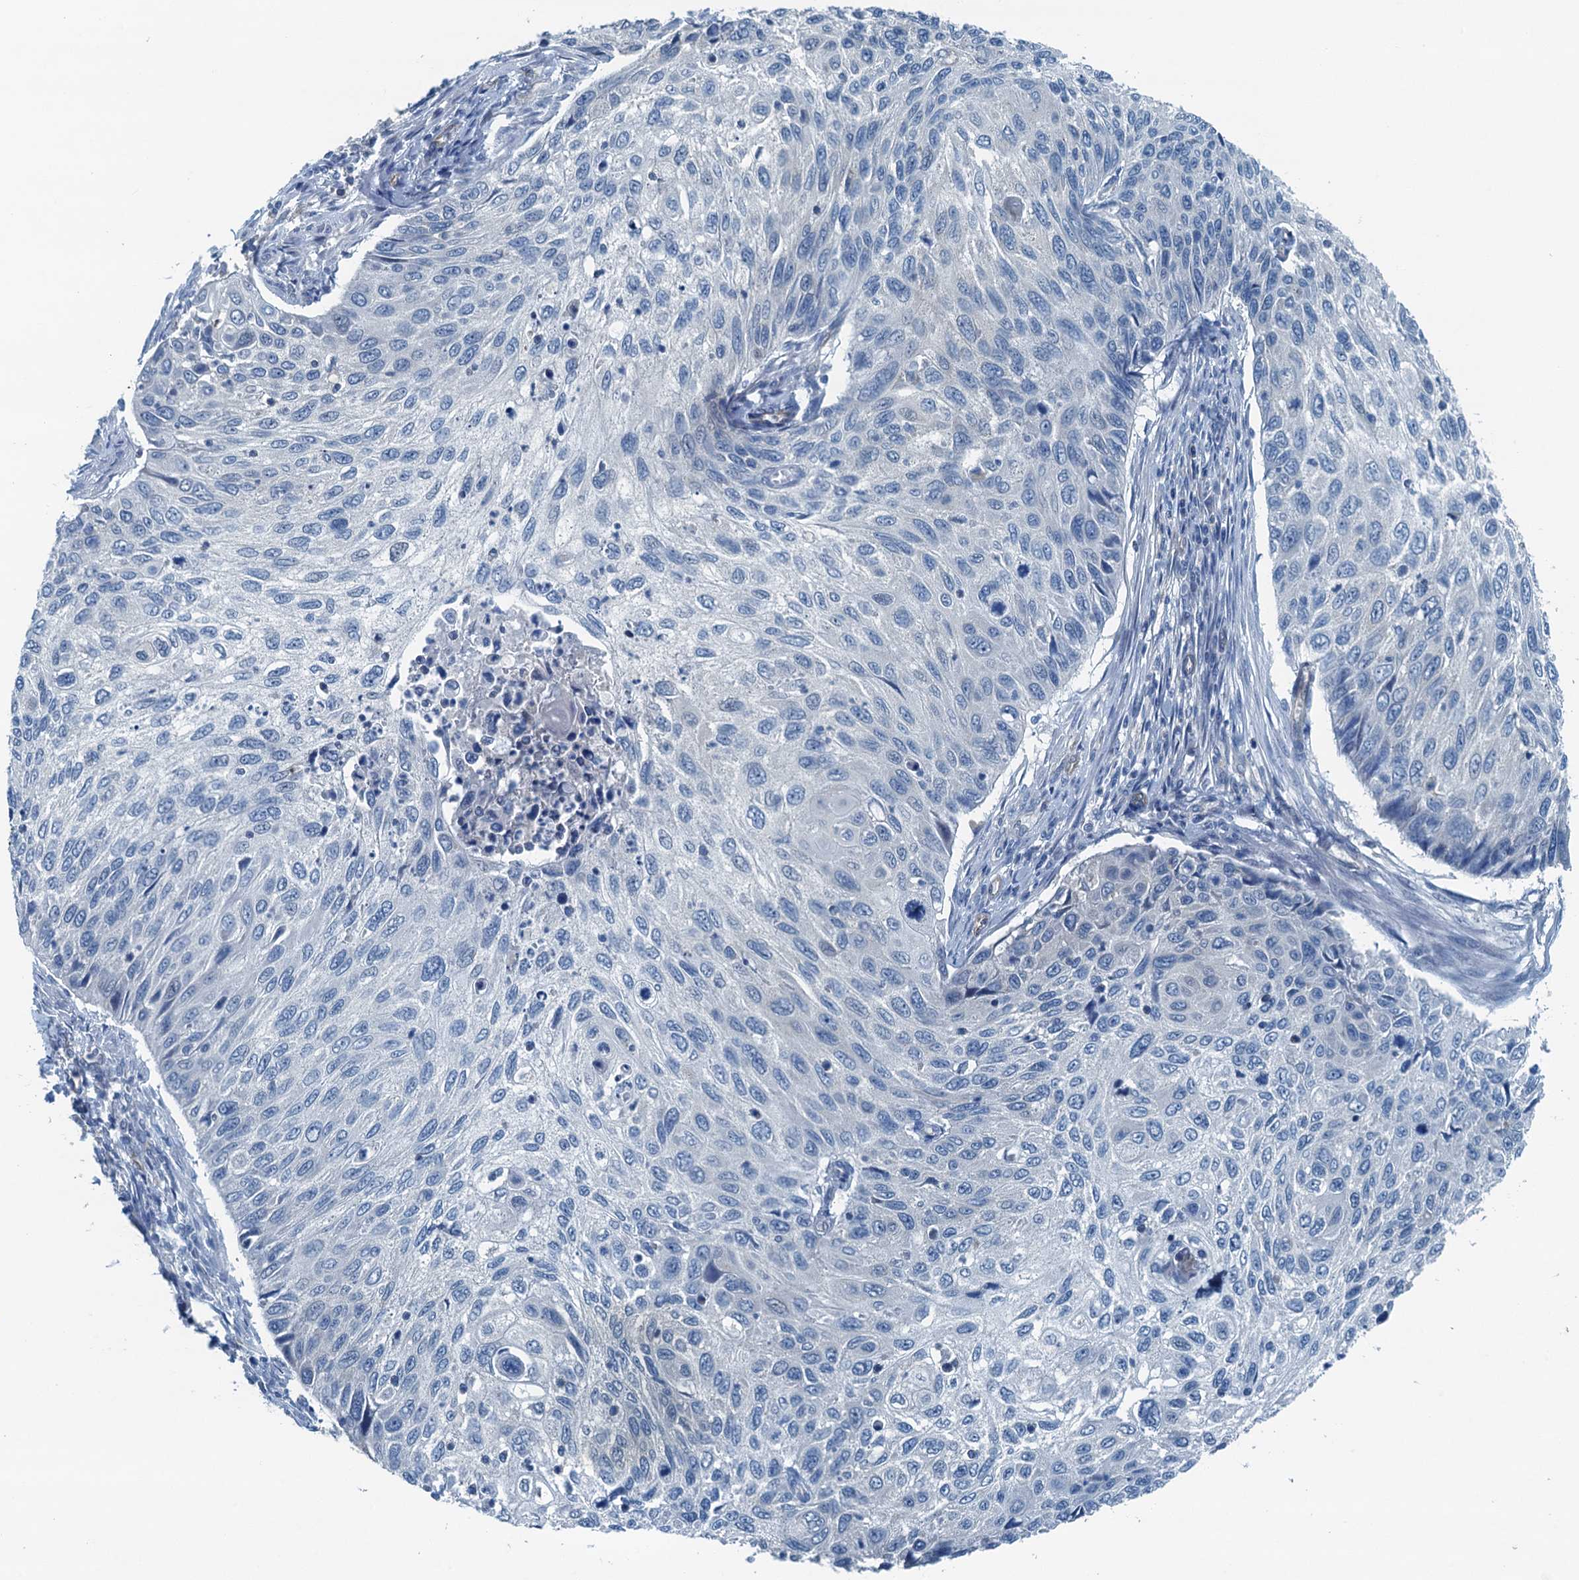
{"staining": {"intensity": "negative", "quantity": "none", "location": "none"}, "tissue": "cervical cancer", "cell_type": "Tumor cells", "image_type": "cancer", "snomed": [{"axis": "morphology", "description": "Squamous cell carcinoma, NOS"}, {"axis": "topography", "description": "Cervix"}], "caption": "This is an IHC image of cervical squamous cell carcinoma. There is no staining in tumor cells.", "gene": "GFOD2", "patient": {"sex": "female", "age": 70}}